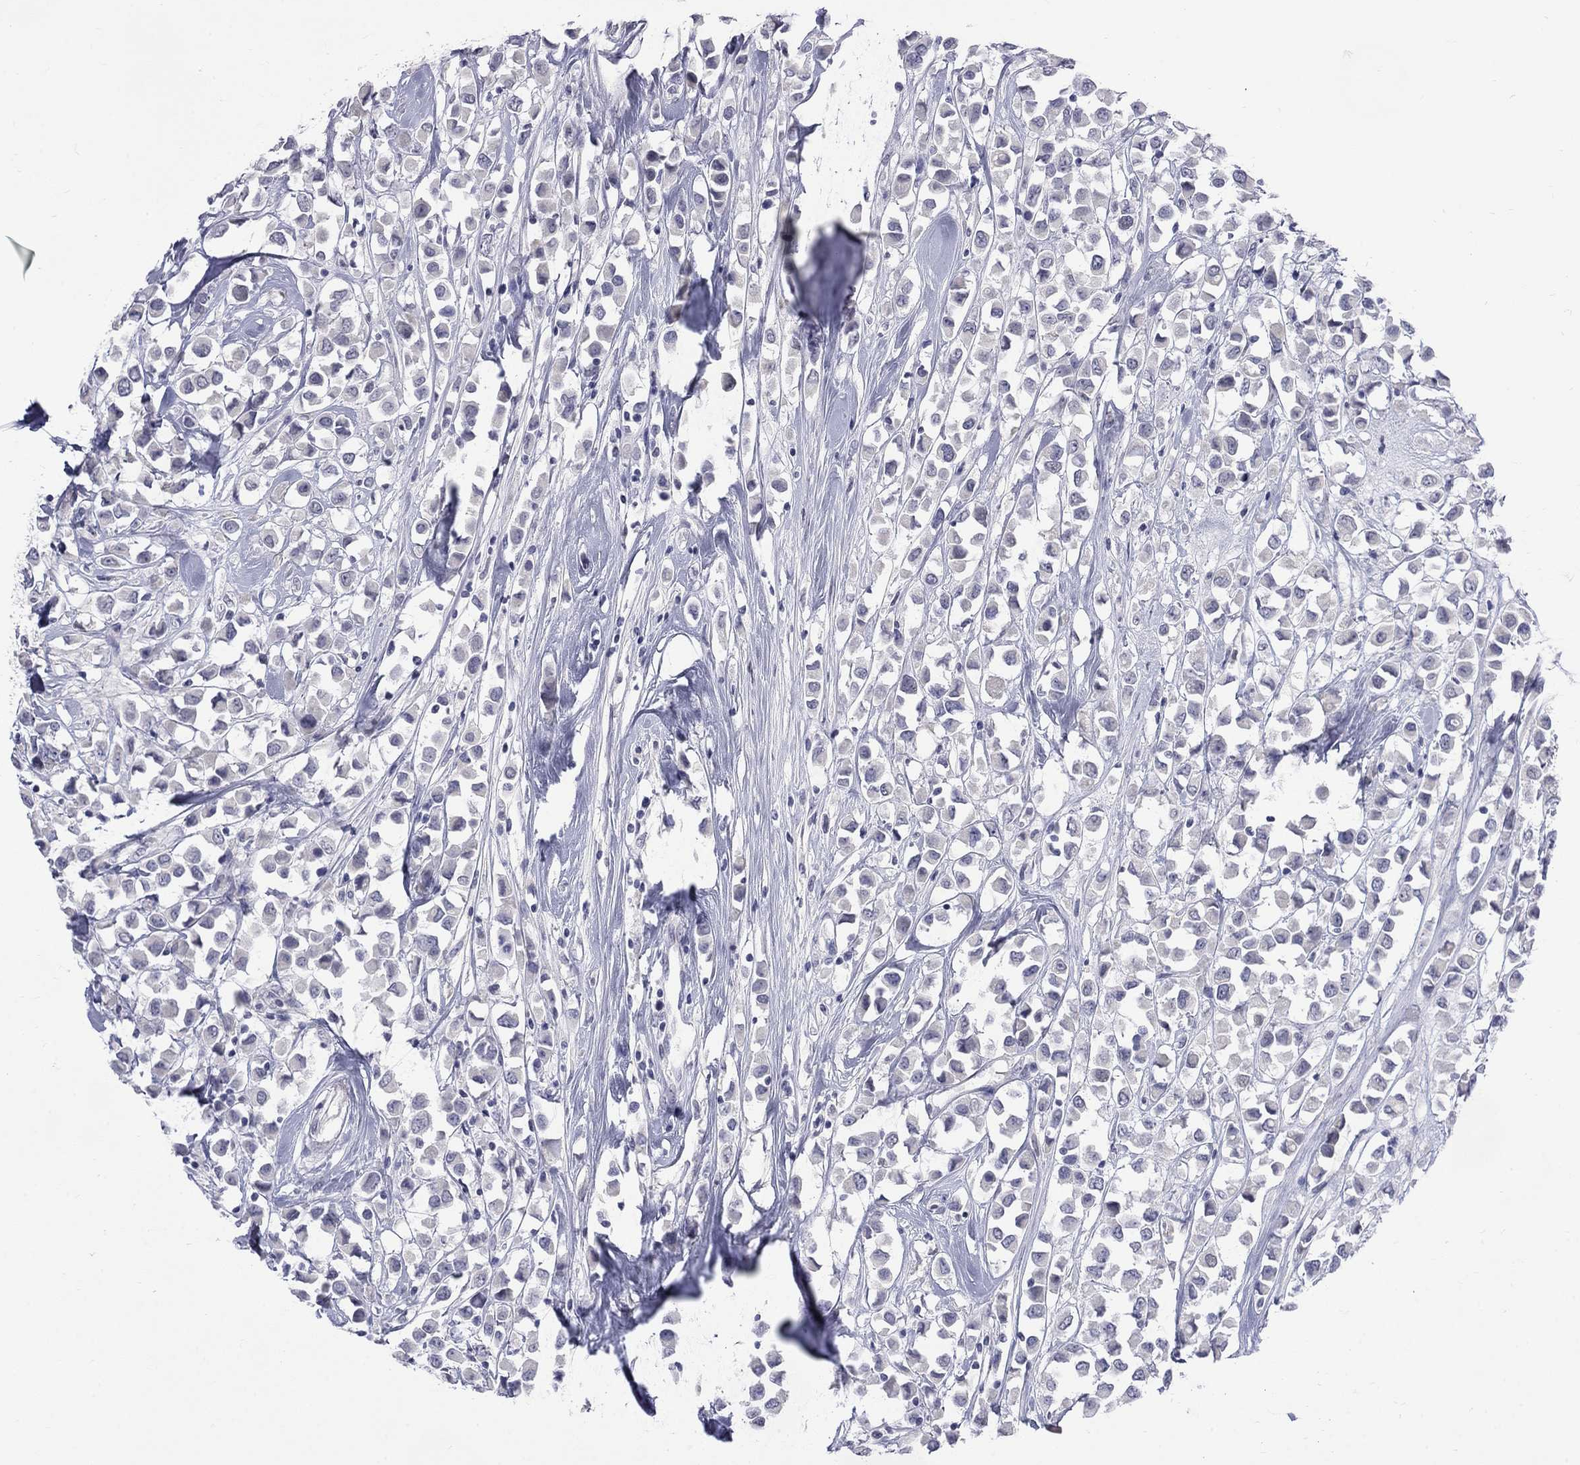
{"staining": {"intensity": "negative", "quantity": "none", "location": "none"}, "tissue": "breast cancer", "cell_type": "Tumor cells", "image_type": "cancer", "snomed": [{"axis": "morphology", "description": "Duct carcinoma"}, {"axis": "topography", "description": "Breast"}], "caption": "Immunohistochemistry (IHC) image of breast cancer (invasive ductal carcinoma) stained for a protein (brown), which displays no expression in tumor cells.", "gene": "CTNND2", "patient": {"sex": "female", "age": 61}}